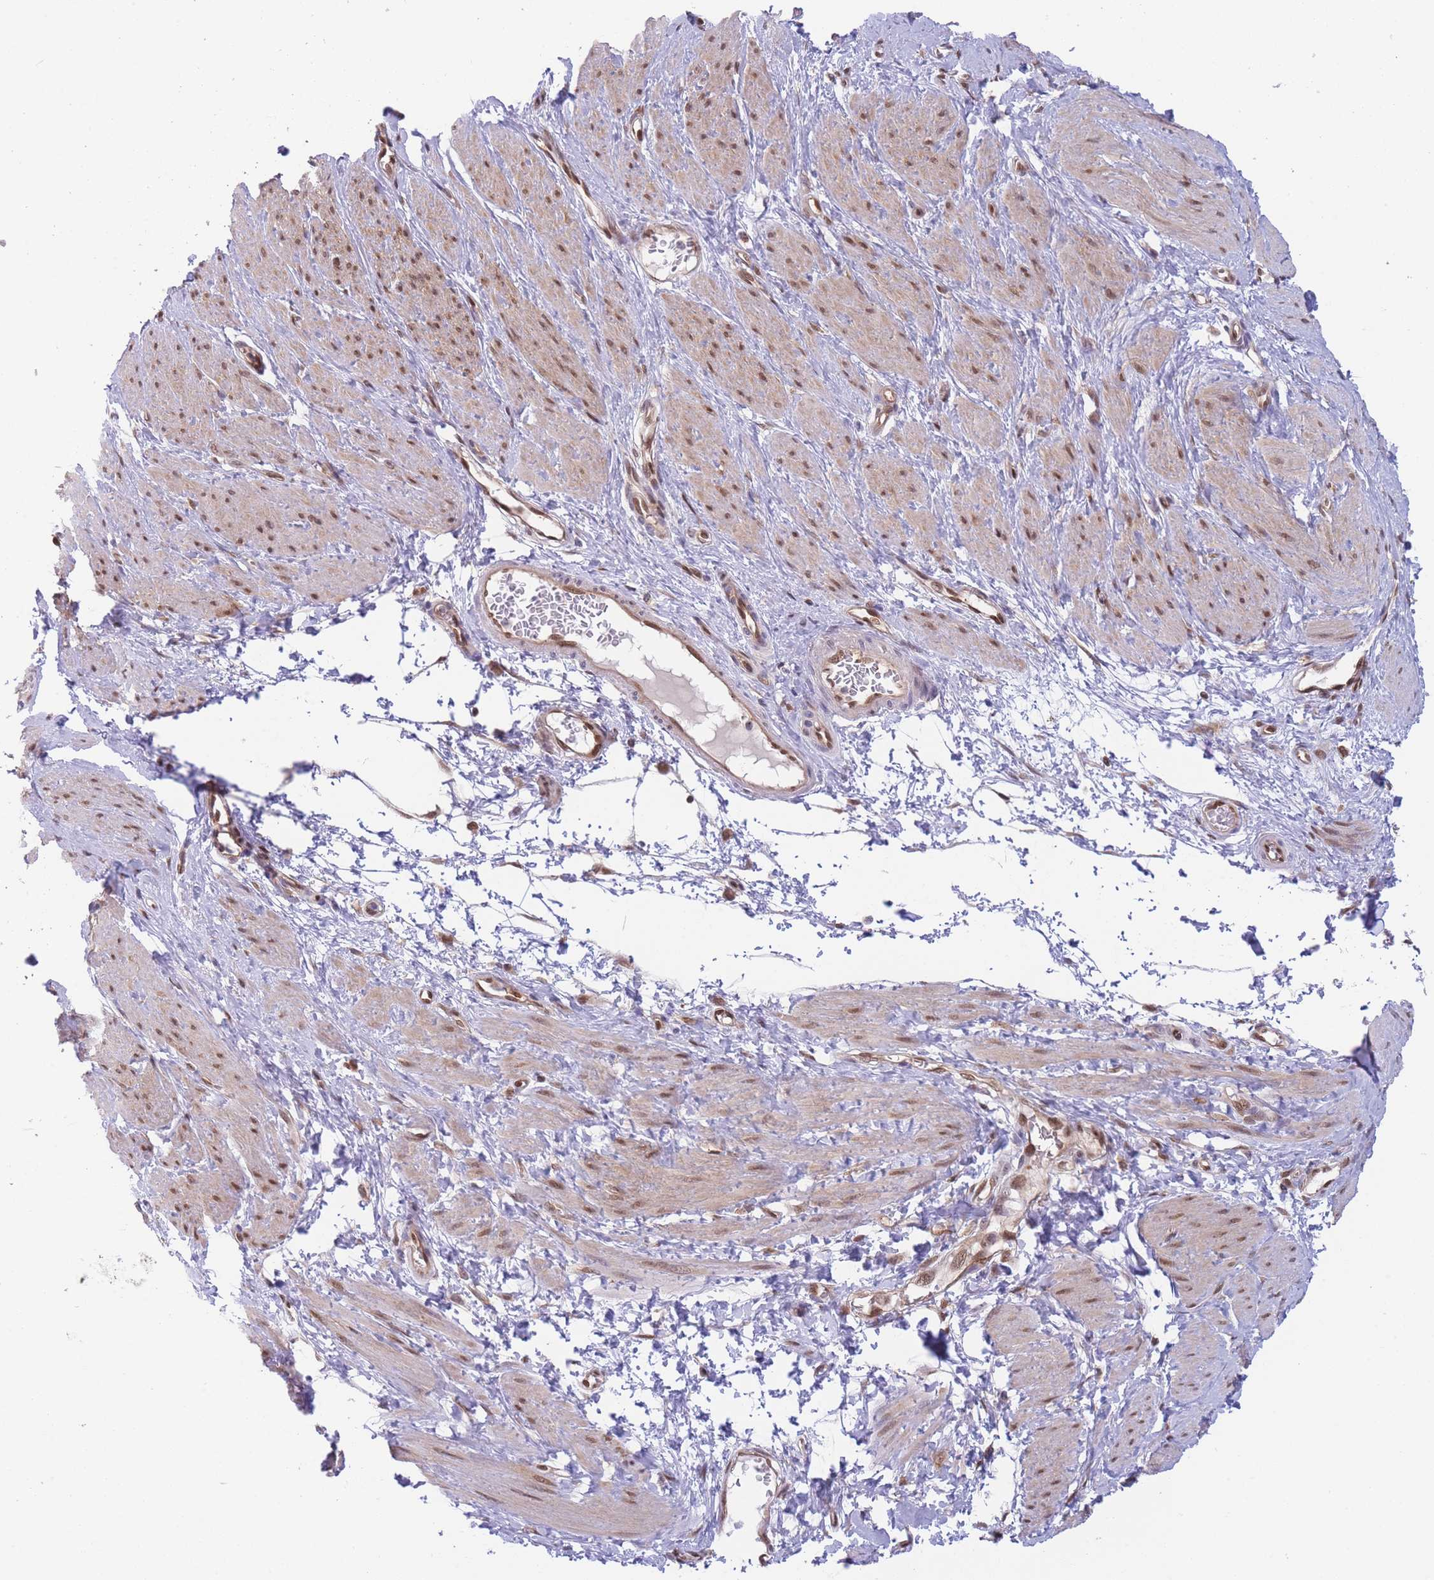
{"staining": {"intensity": "moderate", "quantity": "25%-75%", "location": "nuclear"}, "tissue": "smooth muscle", "cell_type": "Smooth muscle cells", "image_type": "normal", "snomed": [{"axis": "morphology", "description": "Normal tissue, NOS"}, {"axis": "topography", "description": "Smooth muscle"}, {"axis": "topography", "description": "Uterus"}], "caption": "The photomicrograph reveals a brown stain indicating the presence of a protein in the nuclear of smooth muscle cells in smooth muscle. (DAB IHC, brown staining for protein, blue staining for nuclei).", "gene": "NSFL1C", "patient": {"sex": "female", "age": 39}}